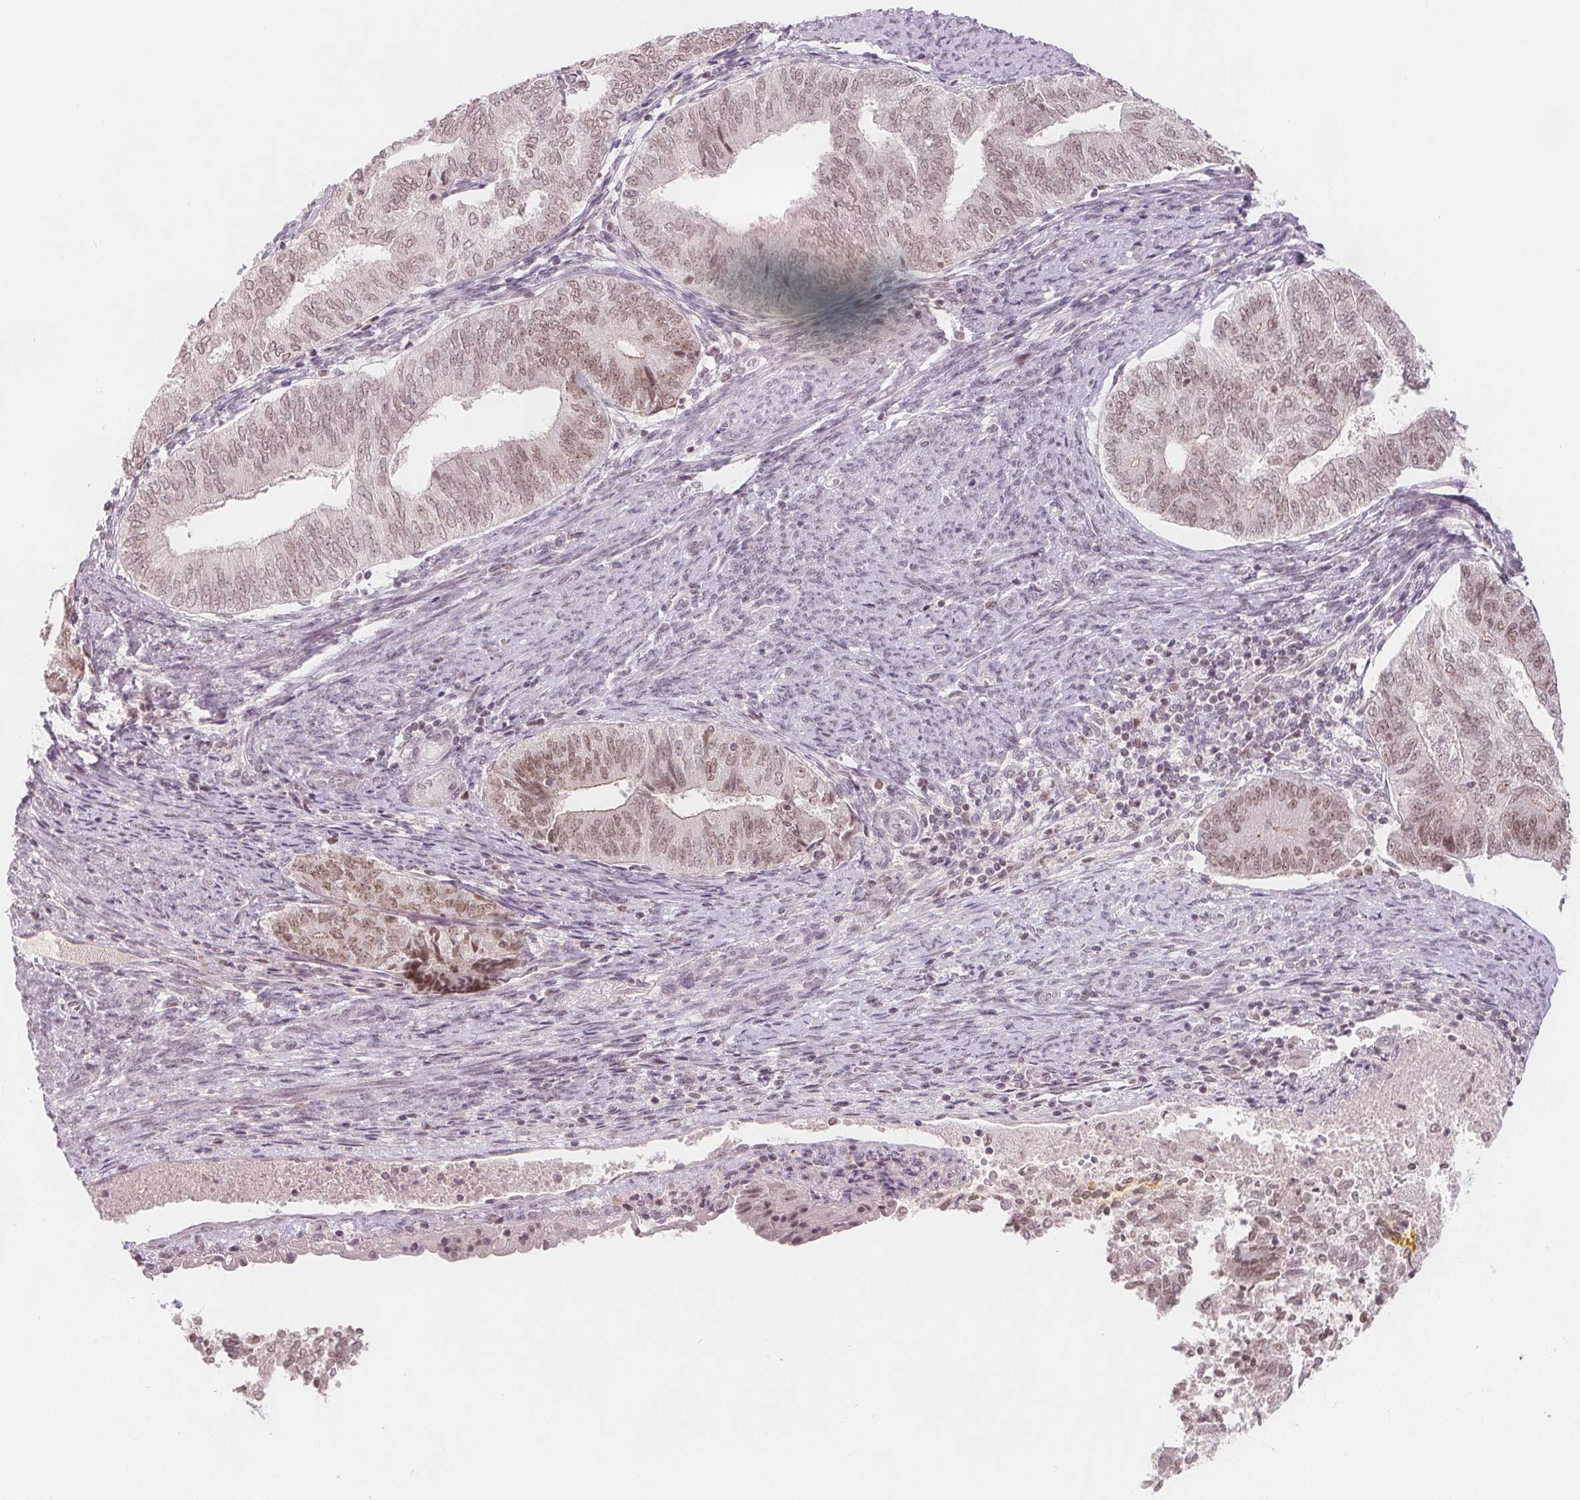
{"staining": {"intensity": "weak", "quantity": "25%-75%", "location": "nuclear"}, "tissue": "endometrial cancer", "cell_type": "Tumor cells", "image_type": "cancer", "snomed": [{"axis": "morphology", "description": "Adenocarcinoma, NOS"}, {"axis": "topography", "description": "Endometrium"}], "caption": "Endometrial cancer (adenocarcinoma) stained for a protein shows weak nuclear positivity in tumor cells. The protein of interest is stained brown, and the nuclei are stained in blue (DAB IHC with brightfield microscopy, high magnification).", "gene": "DEK", "patient": {"sex": "female", "age": 65}}